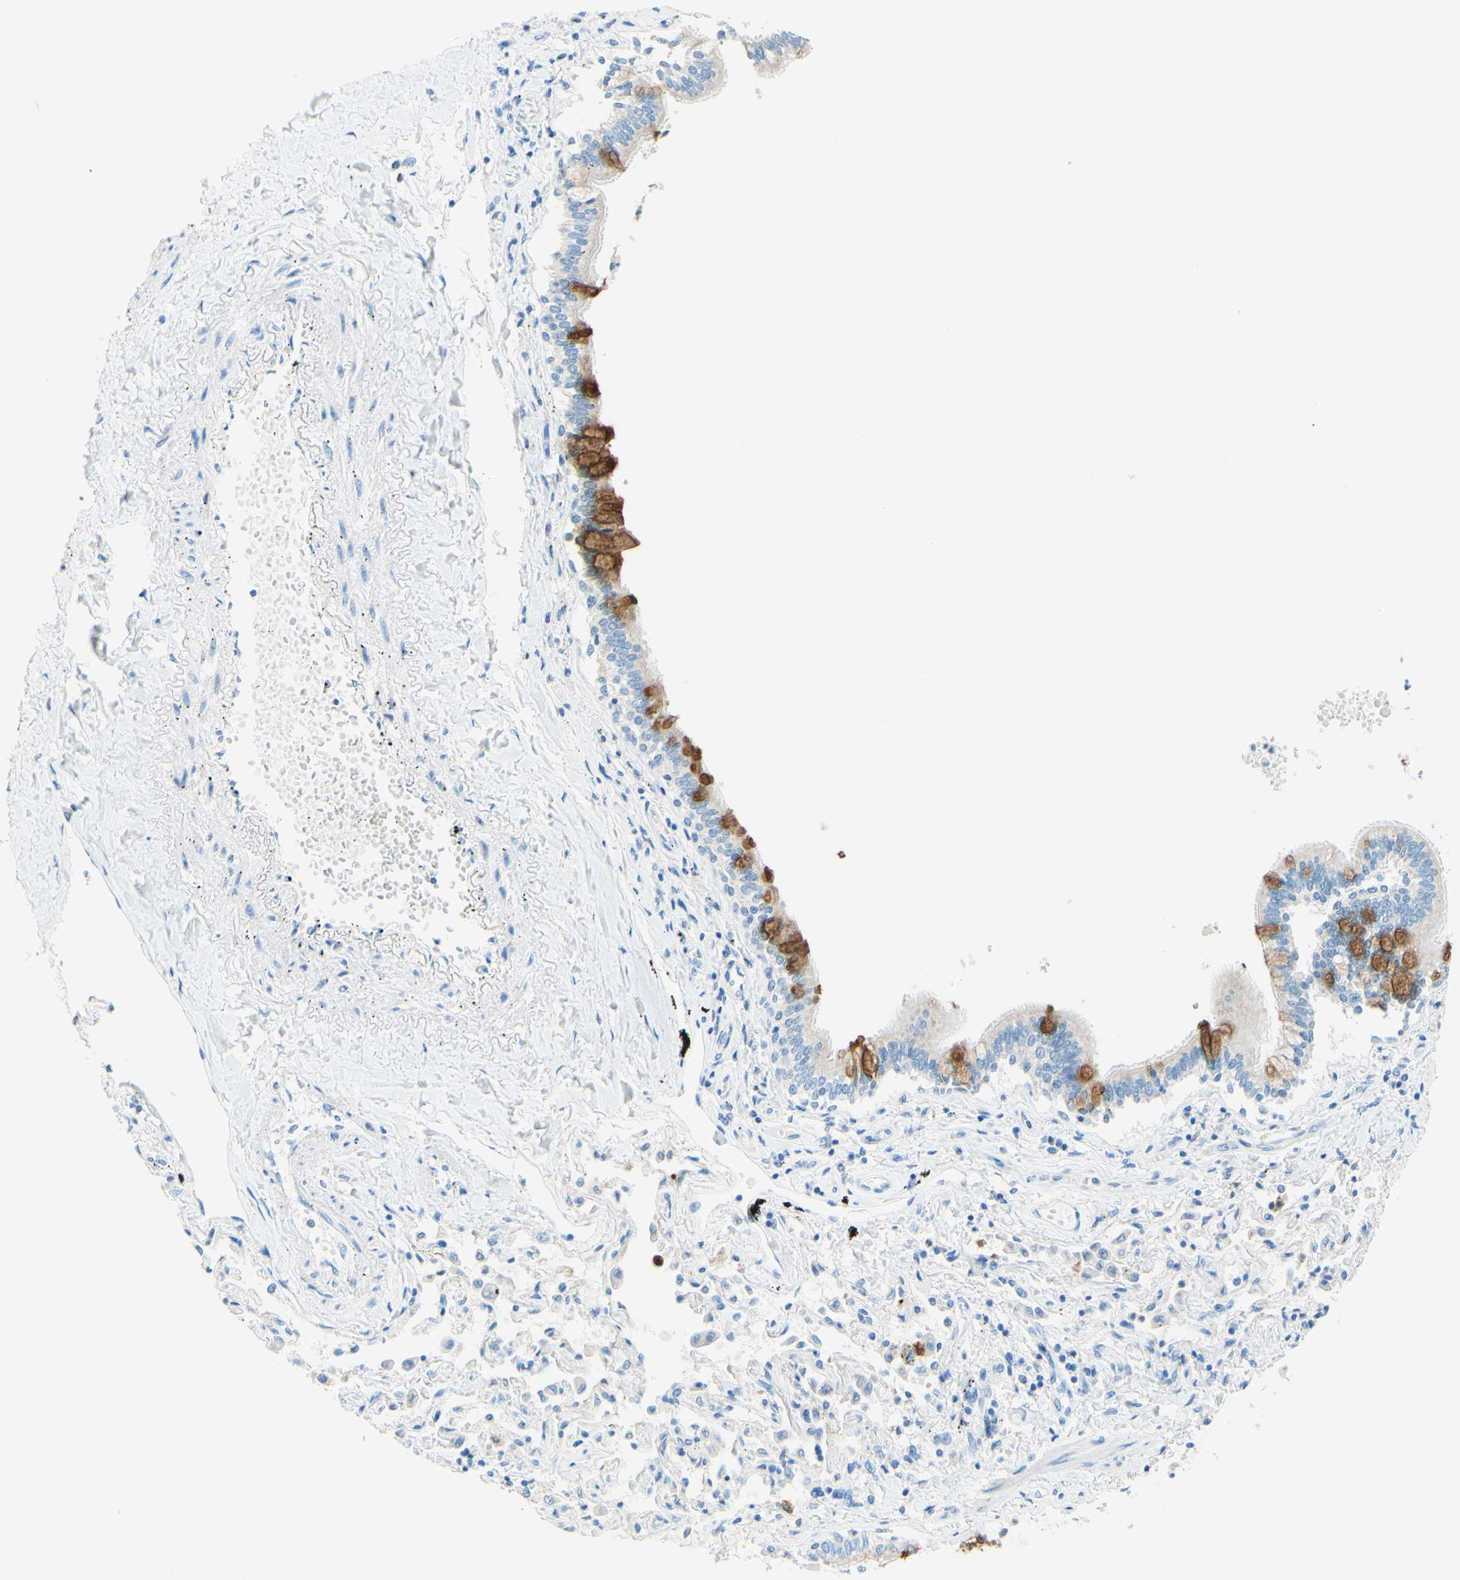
{"staining": {"intensity": "moderate", "quantity": "25%-75%", "location": "cytoplasmic/membranous"}, "tissue": "bronchus", "cell_type": "Respiratory epithelial cells", "image_type": "normal", "snomed": [{"axis": "morphology", "description": "Normal tissue, NOS"}, {"axis": "topography", "description": "Bronchus"}, {"axis": "topography", "description": "Lung"}], "caption": "Bronchus stained with immunohistochemistry (IHC) shows moderate cytoplasmic/membranous positivity in approximately 25%-75% of respiratory epithelial cells.", "gene": "SLC46A1", "patient": {"sex": "male", "age": 64}}